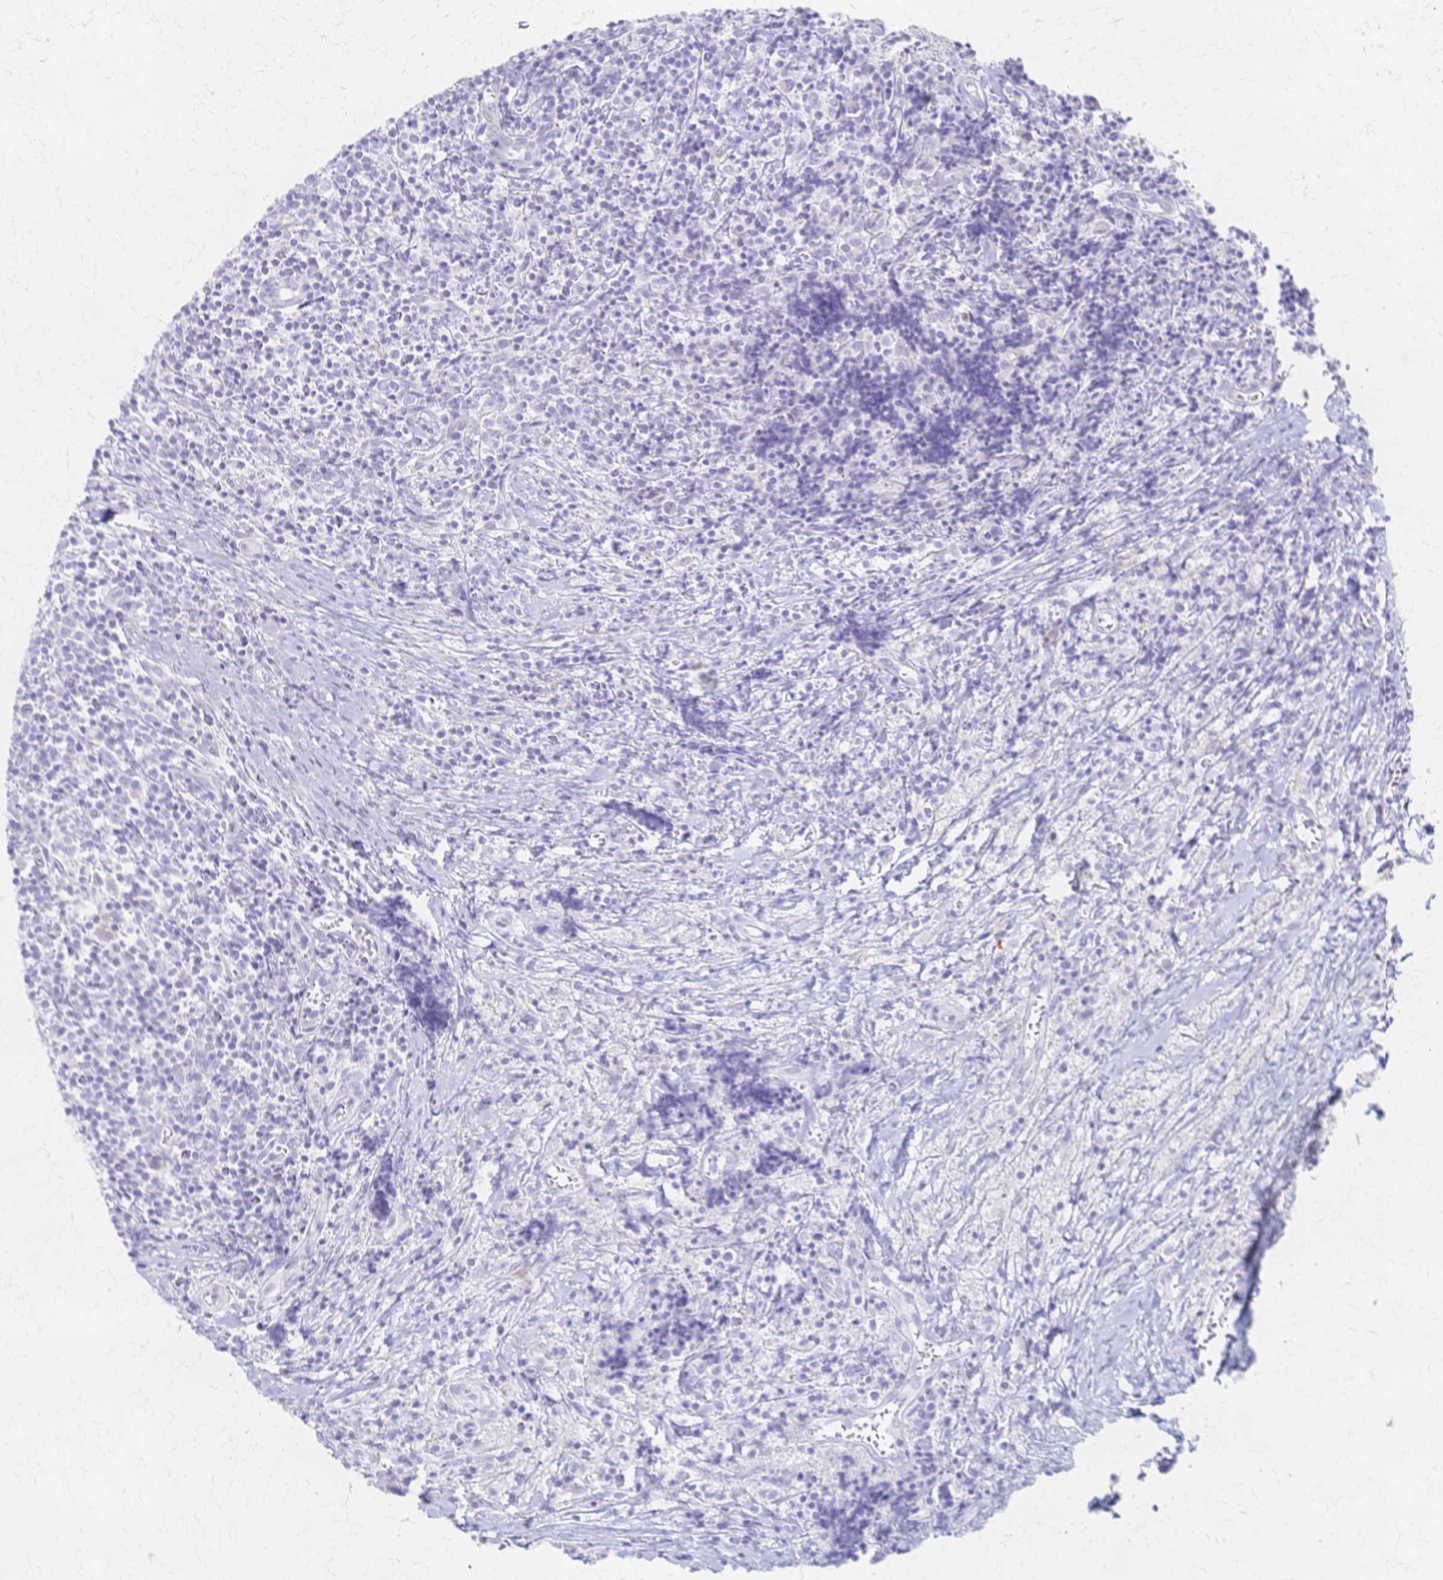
{"staining": {"intensity": "negative", "quantity": "none", "location": "none"}, "tissue": "lymphoma", "cell_type": "Tumor cells", "image_type": "cancer", "snomed": [{"axis": "morphology", "description": "Hodgkin's disease, NOS"}, {"axis": "topography", "description": "Thymus, NOS"}], "caption": "A high-resolution image shows immunohistochemistry (IHC) staining of lymphoma, which exhibits no significant staining in tumor cells.", "gene": "CYB5A", "patient": {"sex": "female", "age": 17}}